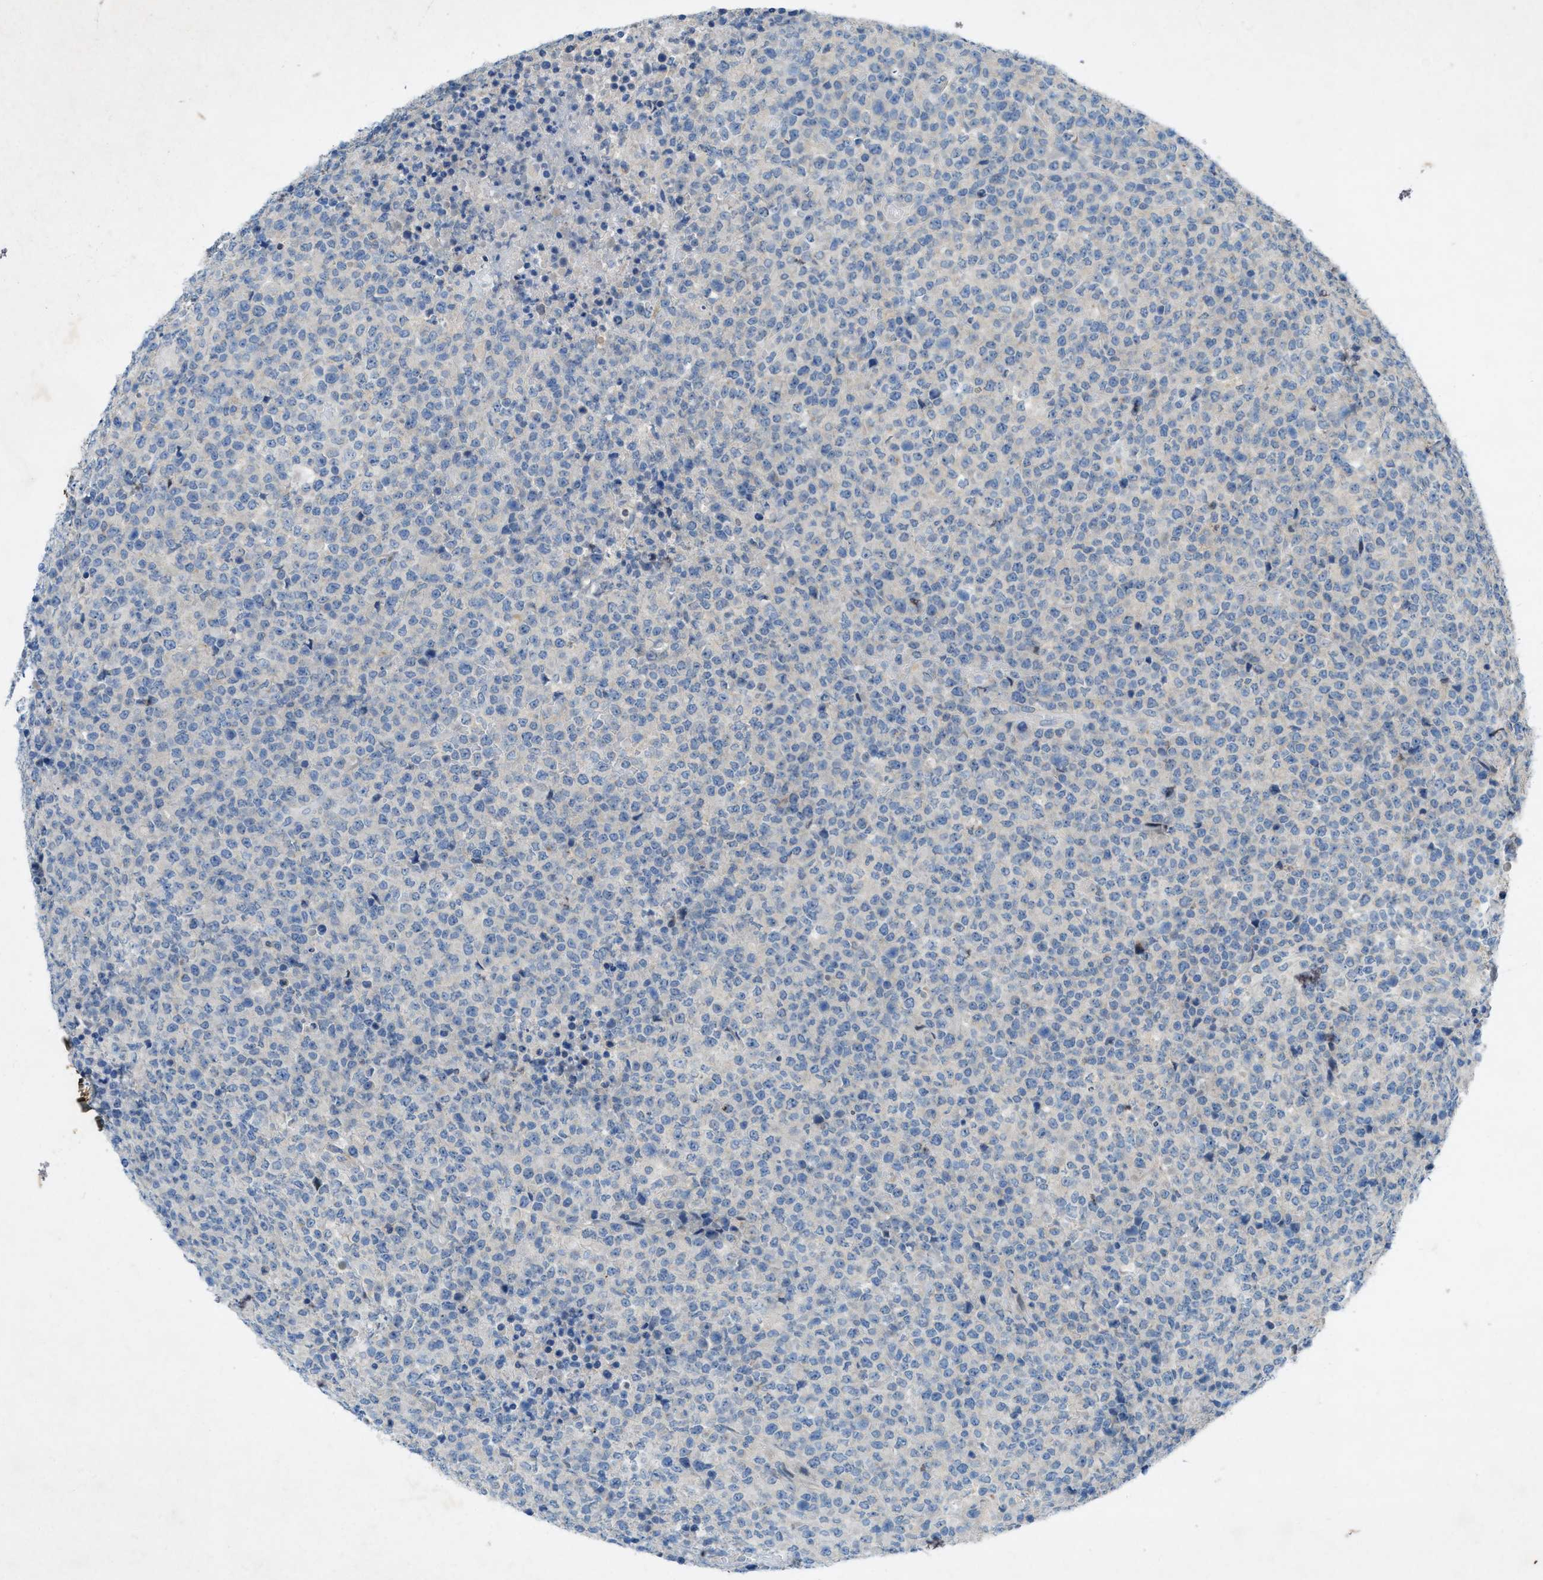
{"staining": {"intensity": "negative", "quantity": "none", "location": "none"}, "tissue": "lymphoma", "cell_type": "Tumor cells", "image_type": "cancer", "snomed": [{"axis": "morphology", "description": "Malignant lymphoma, non-Hodgkin's type, High grade"}, {"axis": "topography", "description": "Lymph node"}], "caption": "A histopathology image of human lymphoma is negative for staining in tumor cells.", "gene": "URGCP", "patient": {"sex": "male", "age": 13}}